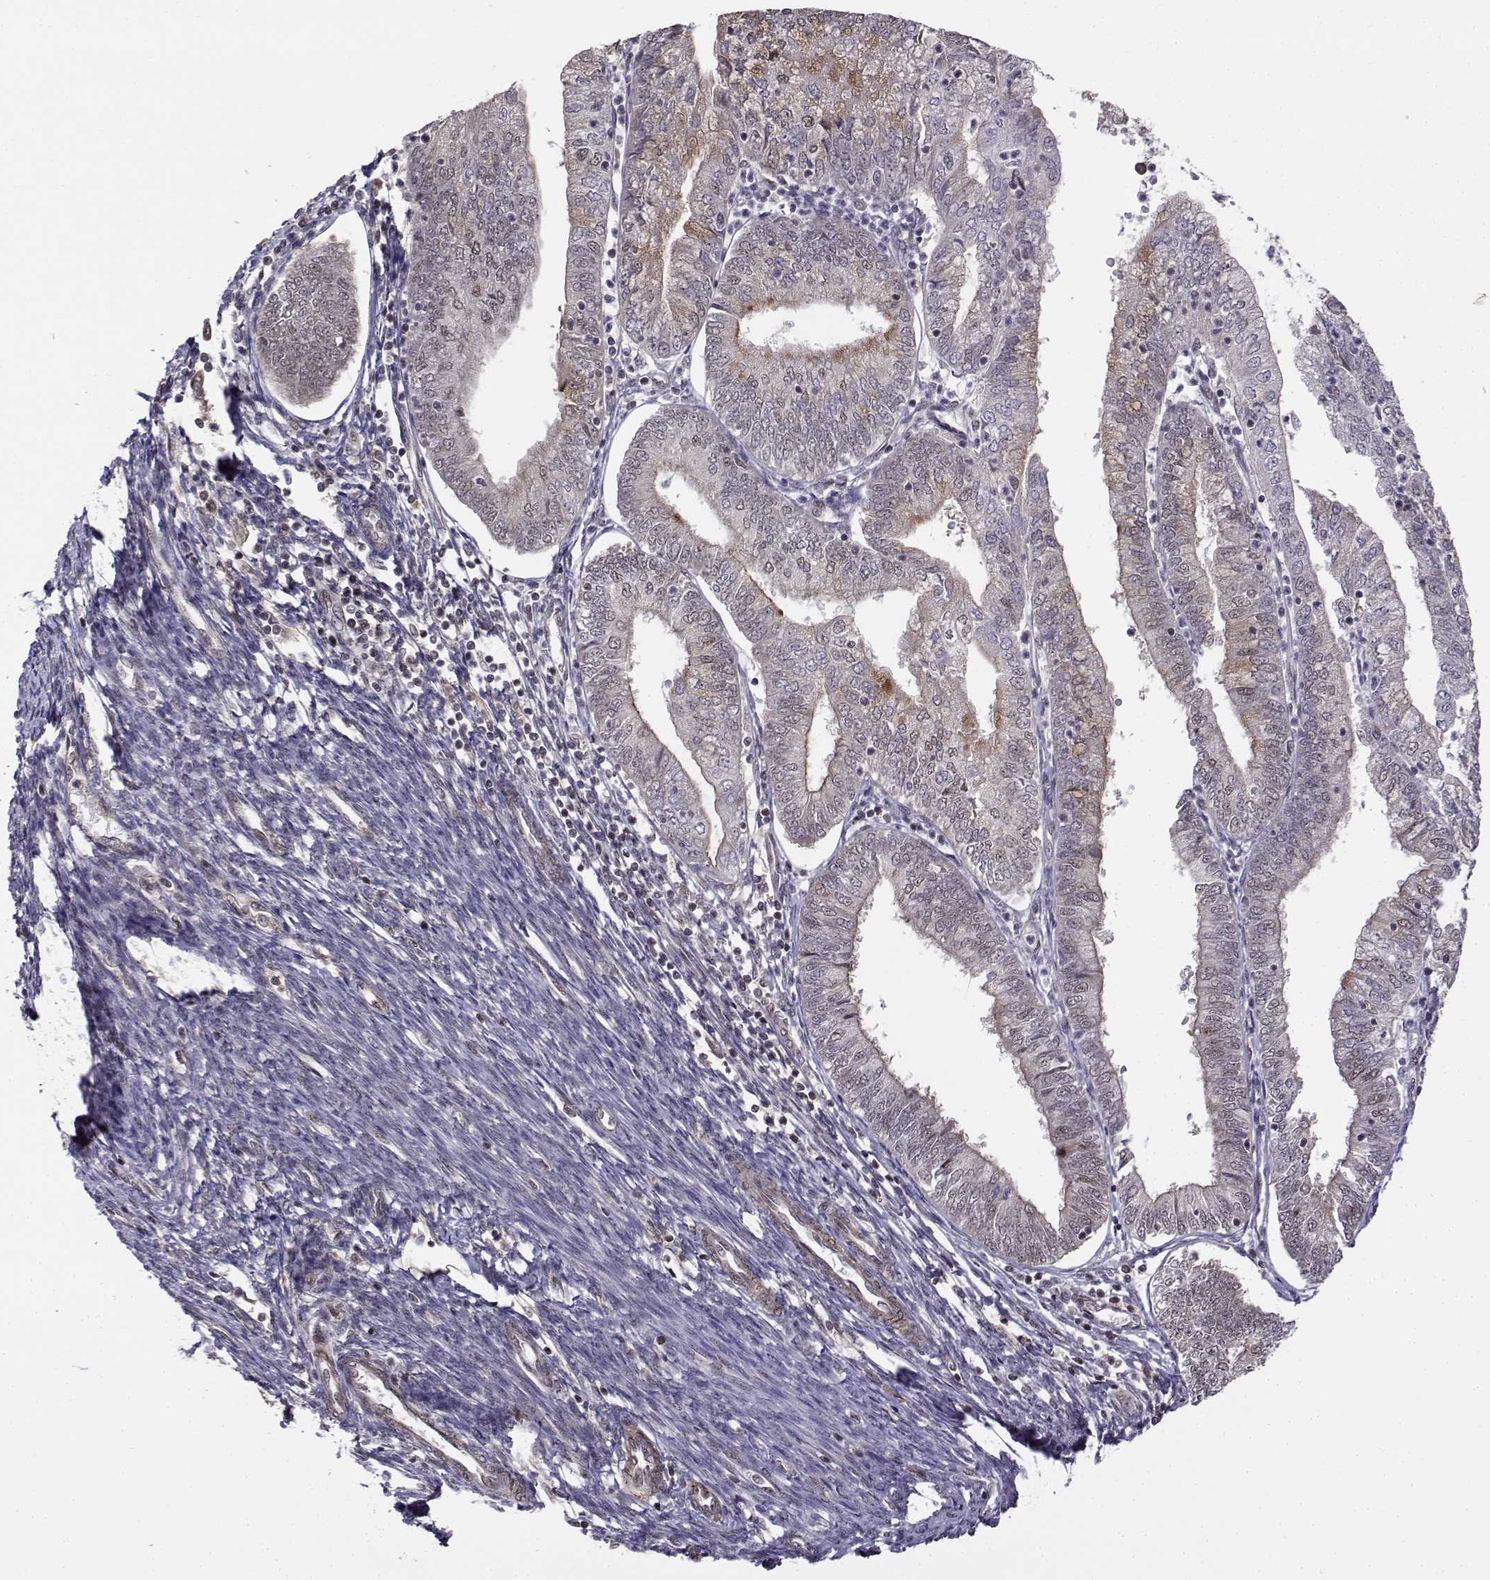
{"staining": {"intensity": "negative", "quantity": "none", "location": "none"}, "tissue": "endometrial cancer", "cell_type": "Tumor cells", "image_type": "cancer", "snomed": [{"axis": "morphology", "description": "Adenocarcinoma, NOS"}, {"axis": "topography", "description": "Endometrium"}], "caption": "Immunohistochemical staining of endometrial cancer (adenocarcinoma) demonstrates no significant positivity in tumor cells. (DAB (3,3'-diaminobenzidine) IHC with hematoxylin counter stain).", "gene": "ITGA7", "patient": {"sex": "female", "age": 55}}